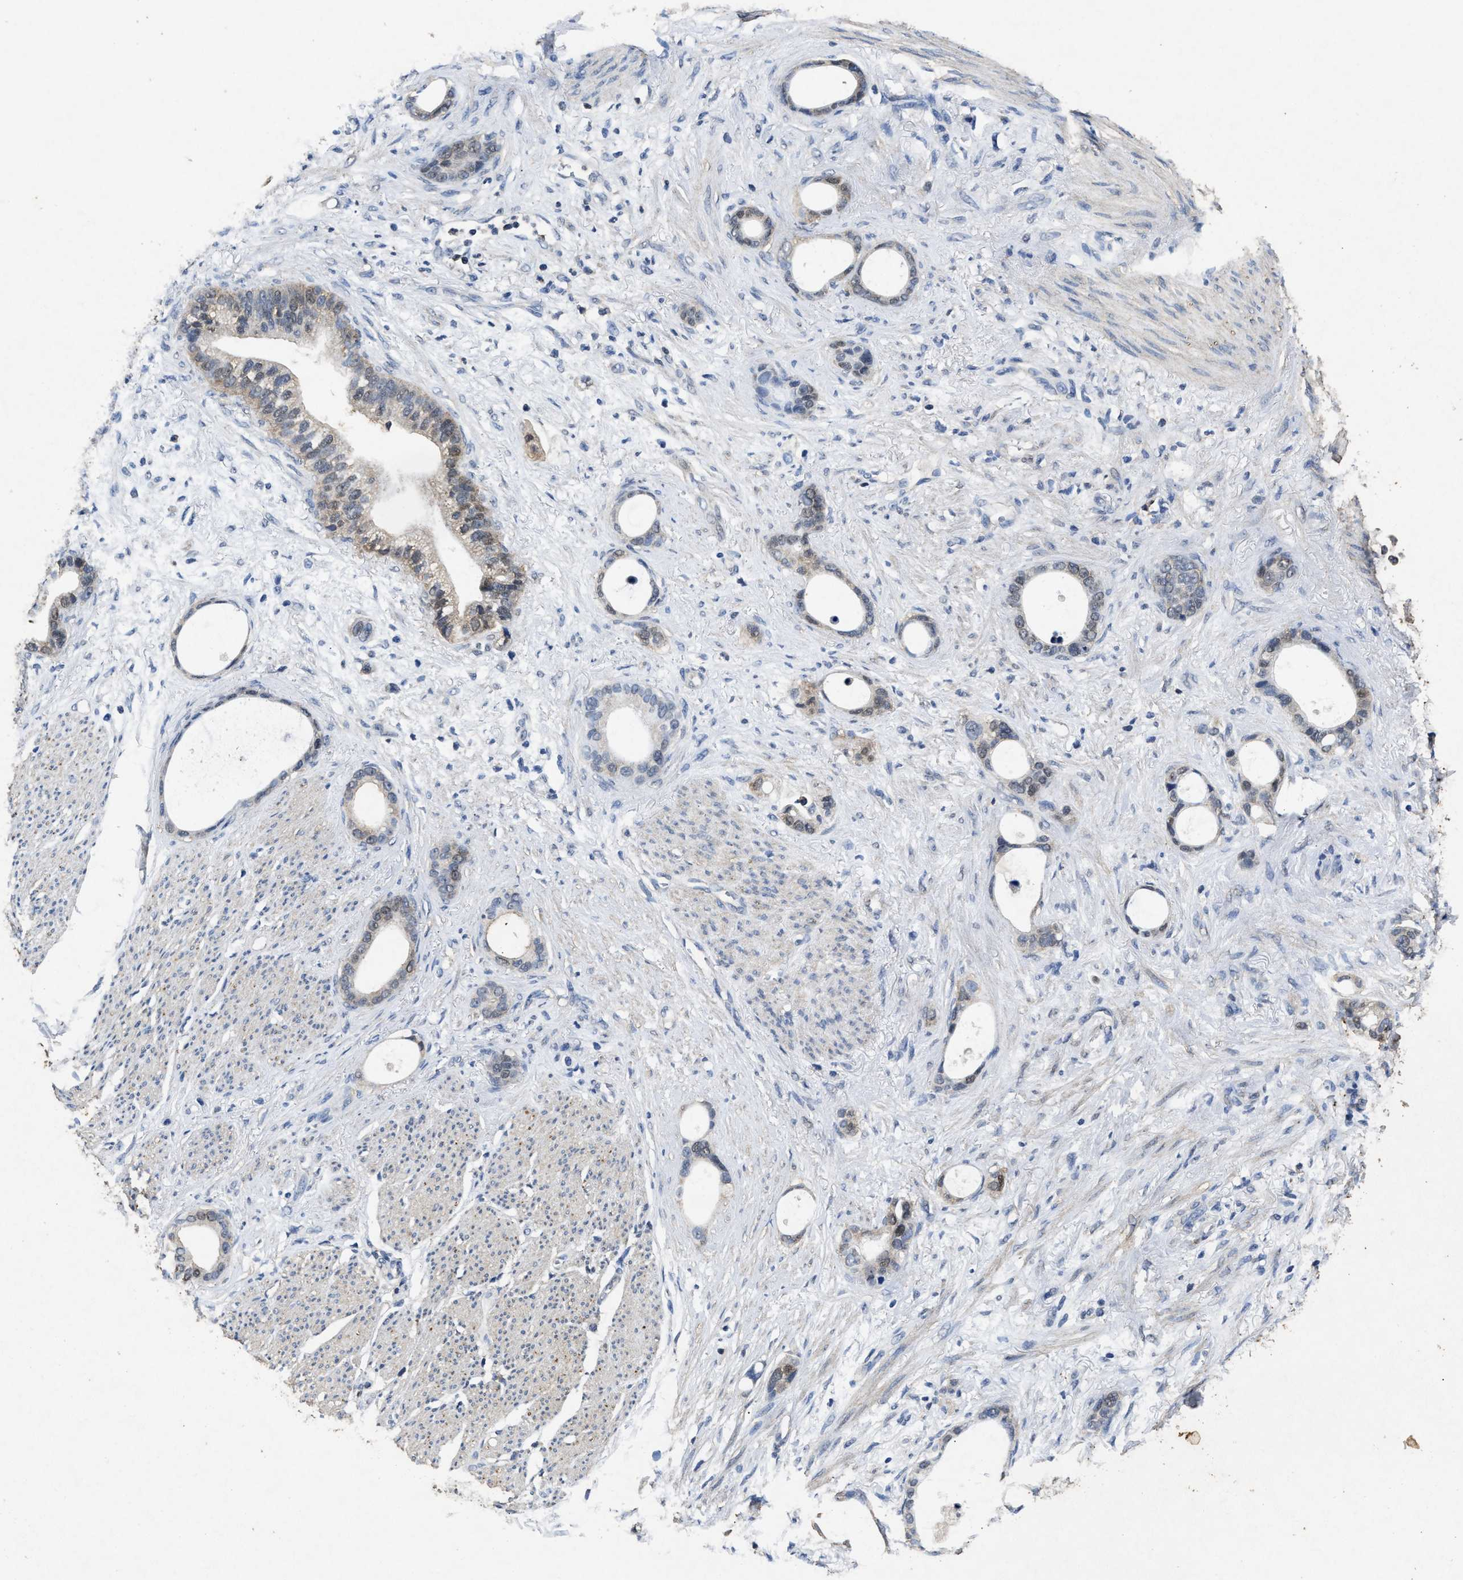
{"staining": {"intensity": "weak", "quantity": "<25%", "location": "nuclear"}, "tissue": "stomach cancer", "cell_type": "Tumor cells", "image_type": "cancer", "snomed": [{"axis": "morphology", "description": "Adenocarcinoma, NOS"}, {"axis": "topography", "description": "Stomach"}], "caption": "Stomach adenocarcinoma was stained to show a protein in brown. There is no significant expression in tumor cells.", "gene": "ACAT2", "patient": {"sex": "female", "age": 75}}